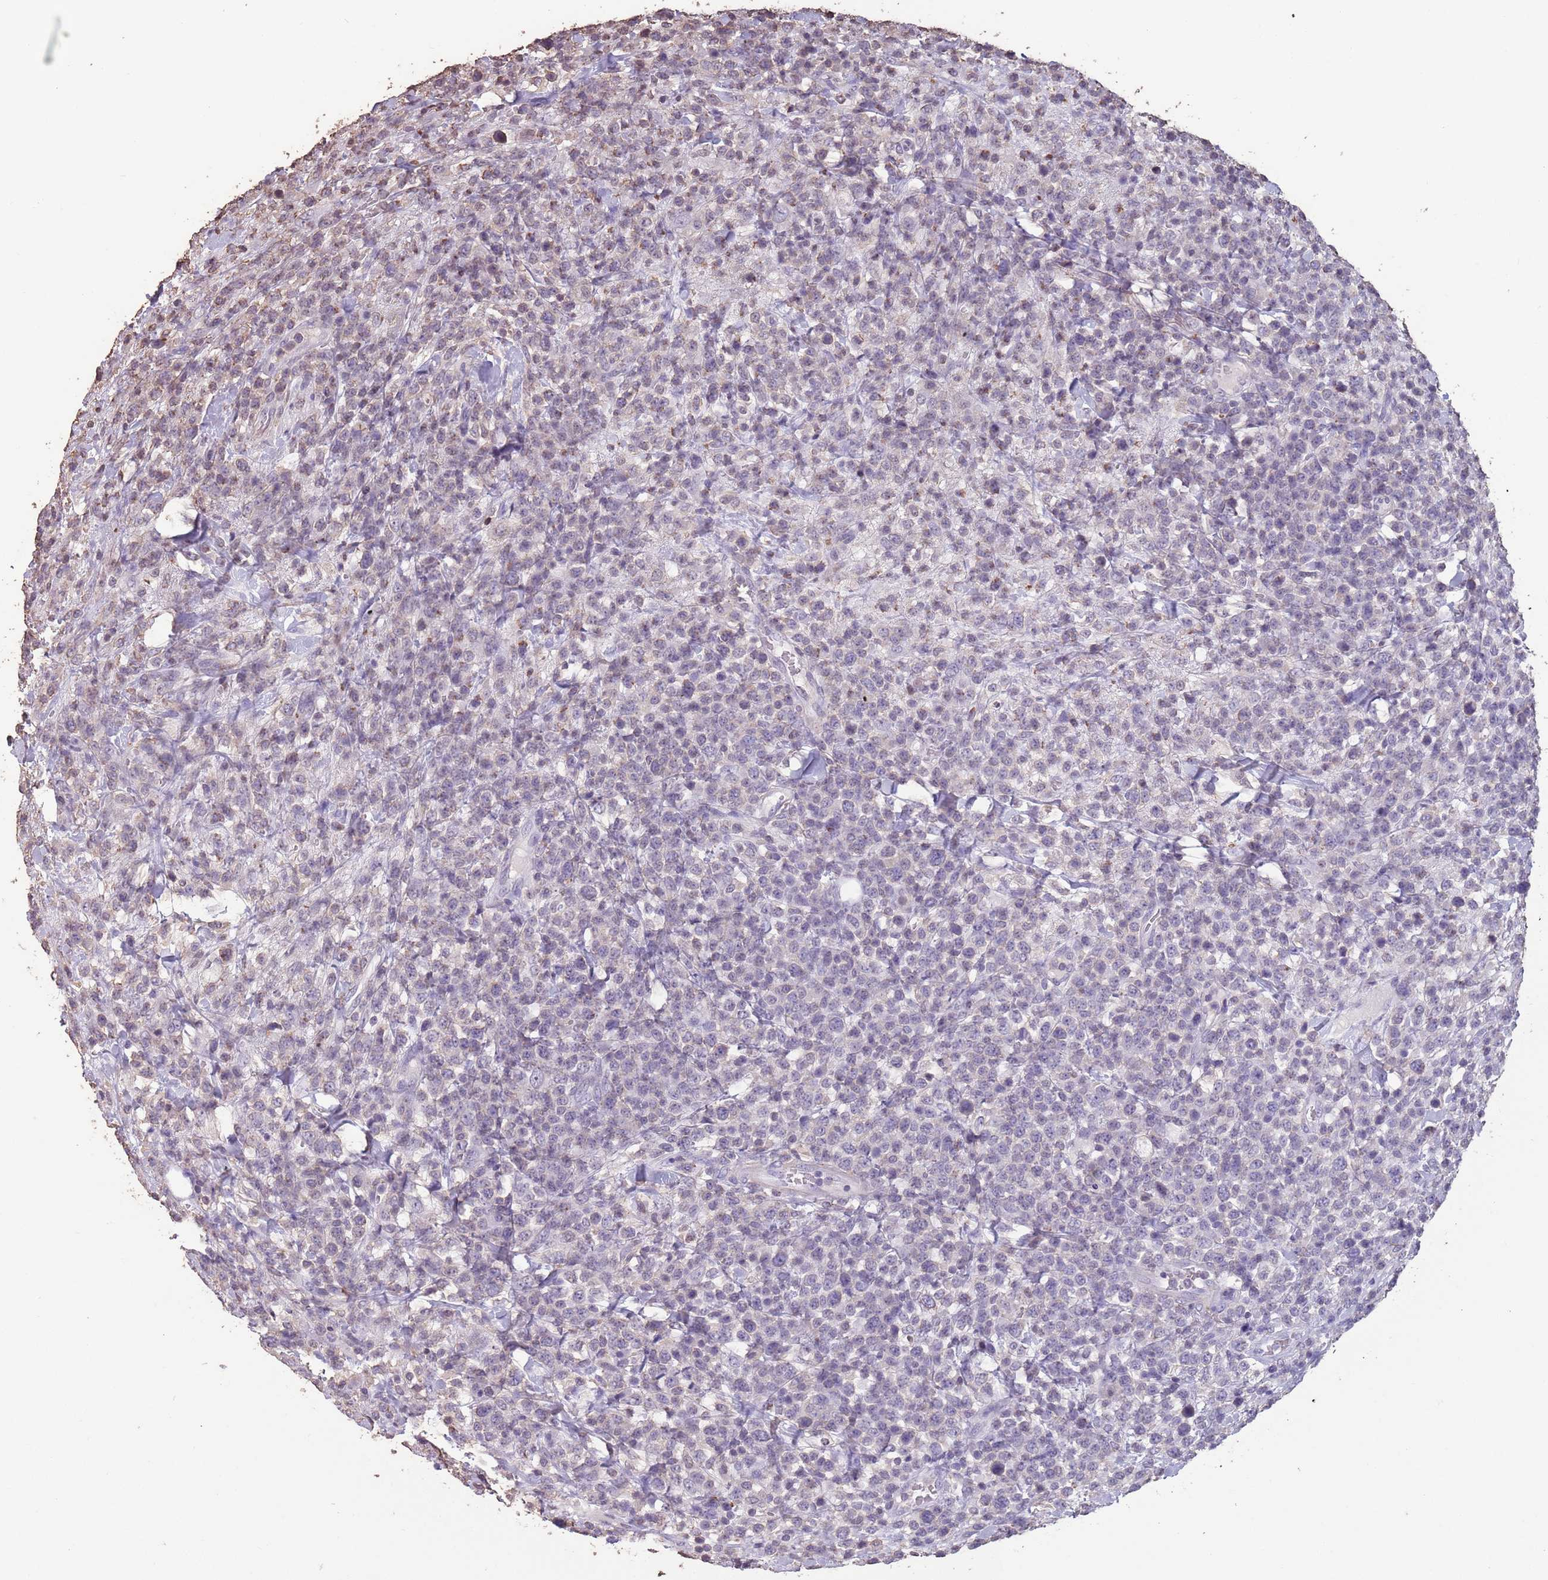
{"staining": {"intensity": "weak", "quantity": "<25%", "location": "cytoplasmic/membranous"}, "tissue": "lymphoma", "cell_type": "Tumor cells", "image_type": "cancer", "snomed": [{"axis": "morphology", "description": "Malignant lymphoma, non-Hodgkin's type, High grade"}, {"axis": "topography", "description": "Colon"}], "caption": "The photomicrograph displays no significant staining in tumor cells of malignant lymphoma, non-Hodgkin's type (high-grade).", "gene": "SUN5", "patient": {"sex": "female", "age": 53}}